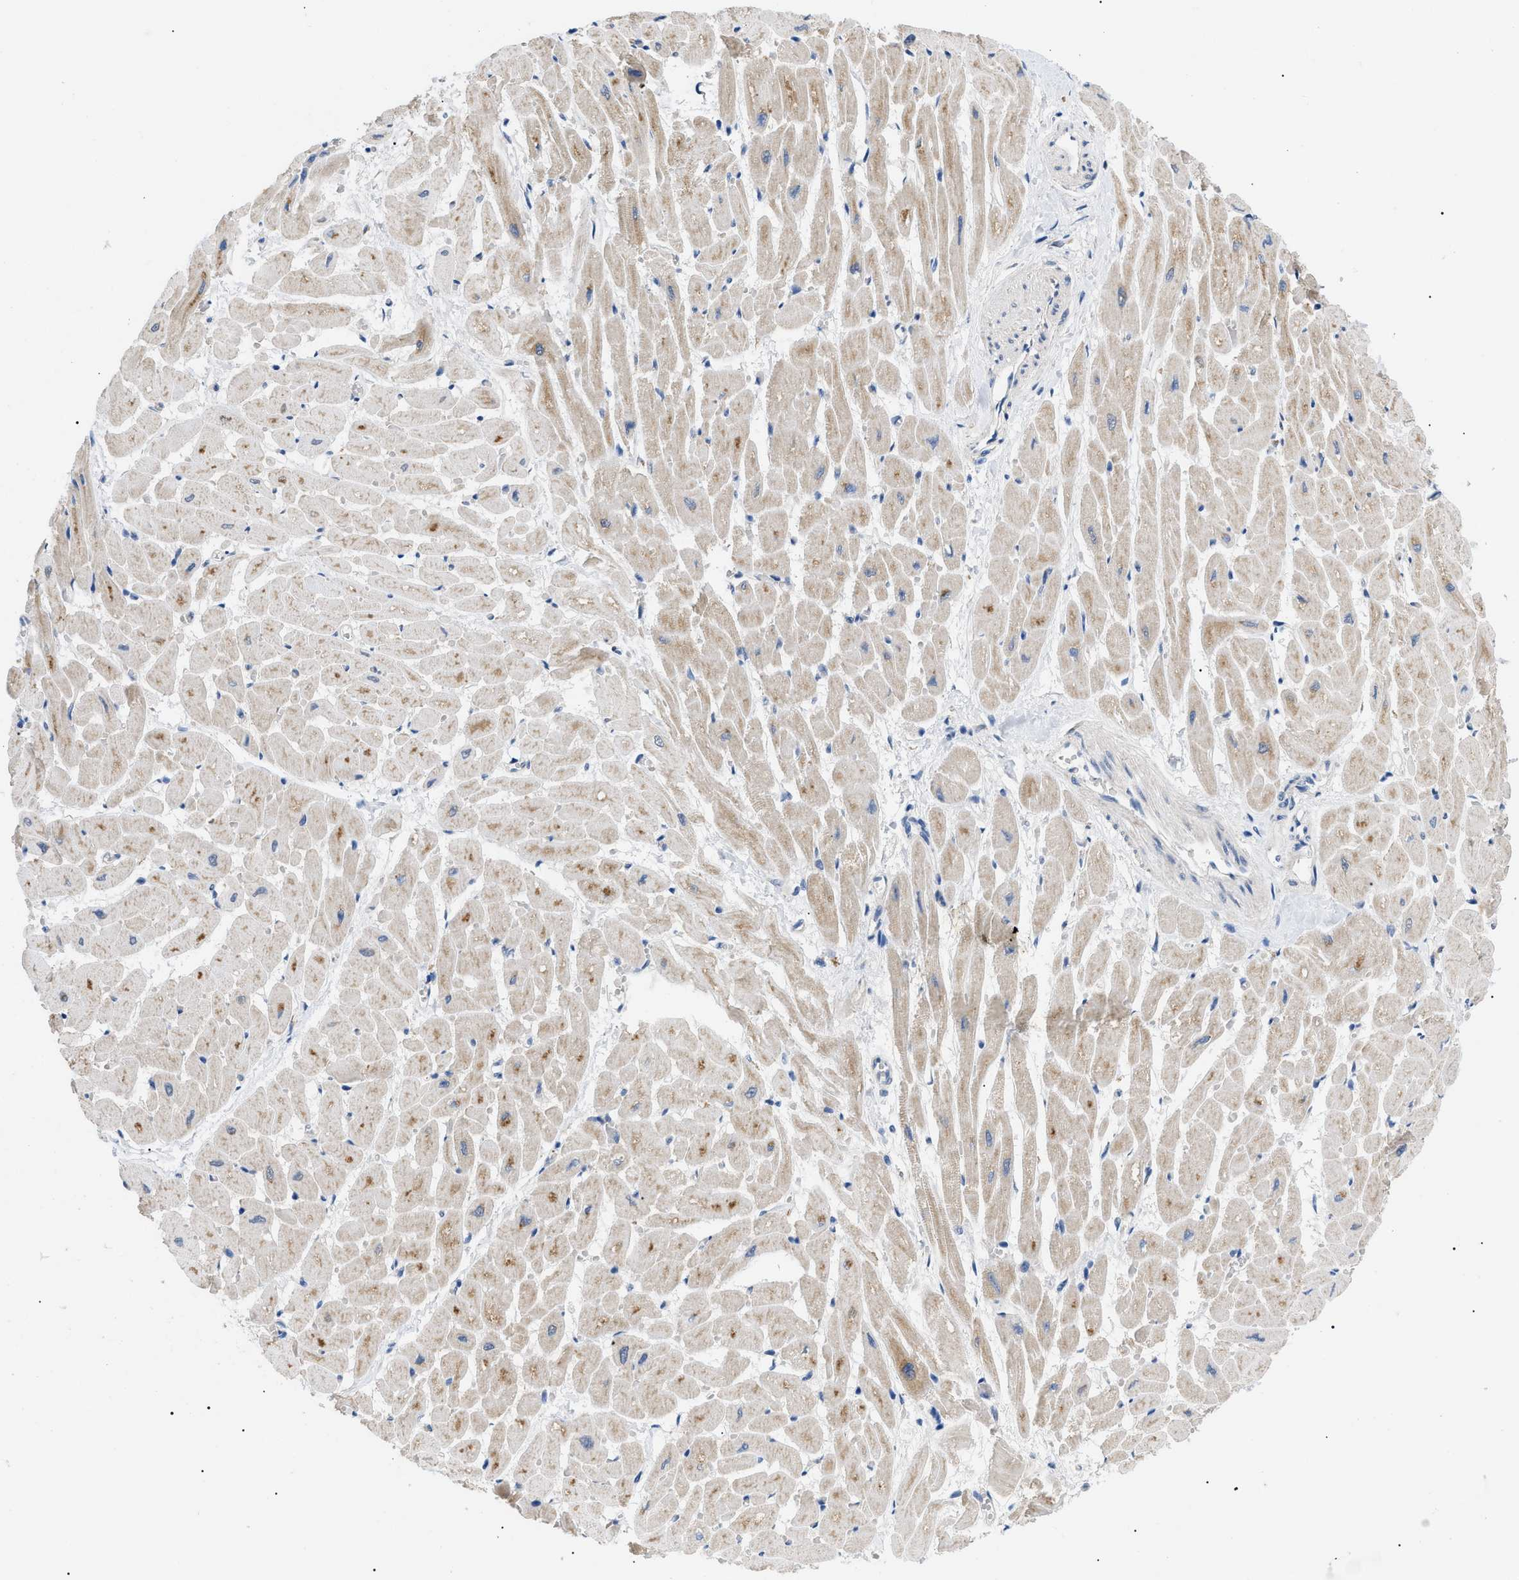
{"staining": {"intensity": "moderate", "quantity": "25%-75%", "location": "cytoplasmic/membranous"}, "tissue": "heart muscle", "cell_type": "Cardiomyocytes", "image_type": "normal", "snomed": [{"axis": "morphology", "description": "Normal tissue, NOS"}, {"axis": "topography", "description": "Heart"}], "caption": "Cardiomyocytes reveal medium levels of moderate cytoplasmic/membranous staining in approximately 25%-75% of cells in benign heart muscle.", "gene": "TOMM6", "patient": {"sex": "male", "age": 45}}